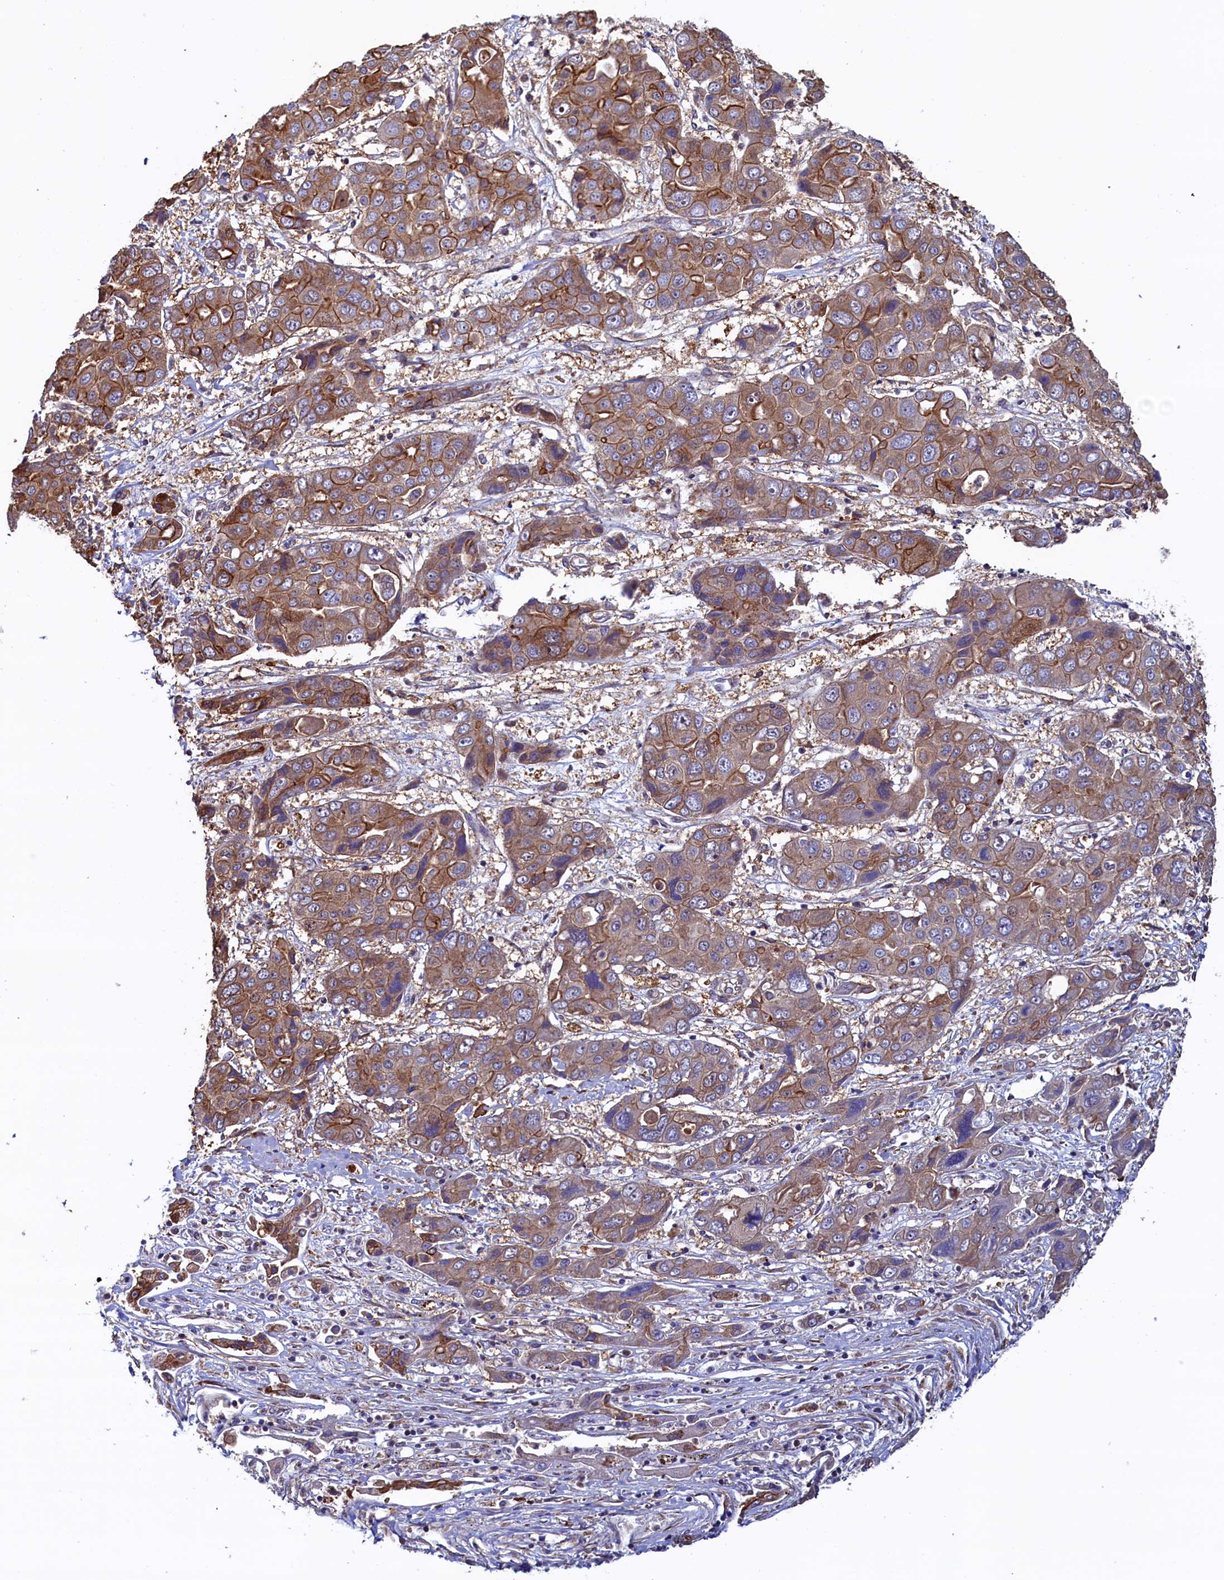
{"staining": {"intensity": "moderate", "quantity": ">75%", "location": "cytoplasmic/membranous"}, "tissue": "liver cancer", "cell_type": "Tumor cells", "image_type": "cancer", "snomed": [{"axis": "morphology", "description": "Cholangiocarcinoma"}, {"axis": "topography", "description": "Liver"}], "caption": "An IHC micrograph of neoplastic tissue is shown. Protein staining in brown highlights moderate cytoplasmic/membranous positivity in cholangiocarcinoma (liver) within tumor cells.", "gene": "ATXN2L", "patient": {"sex": "male", "age": 67}}